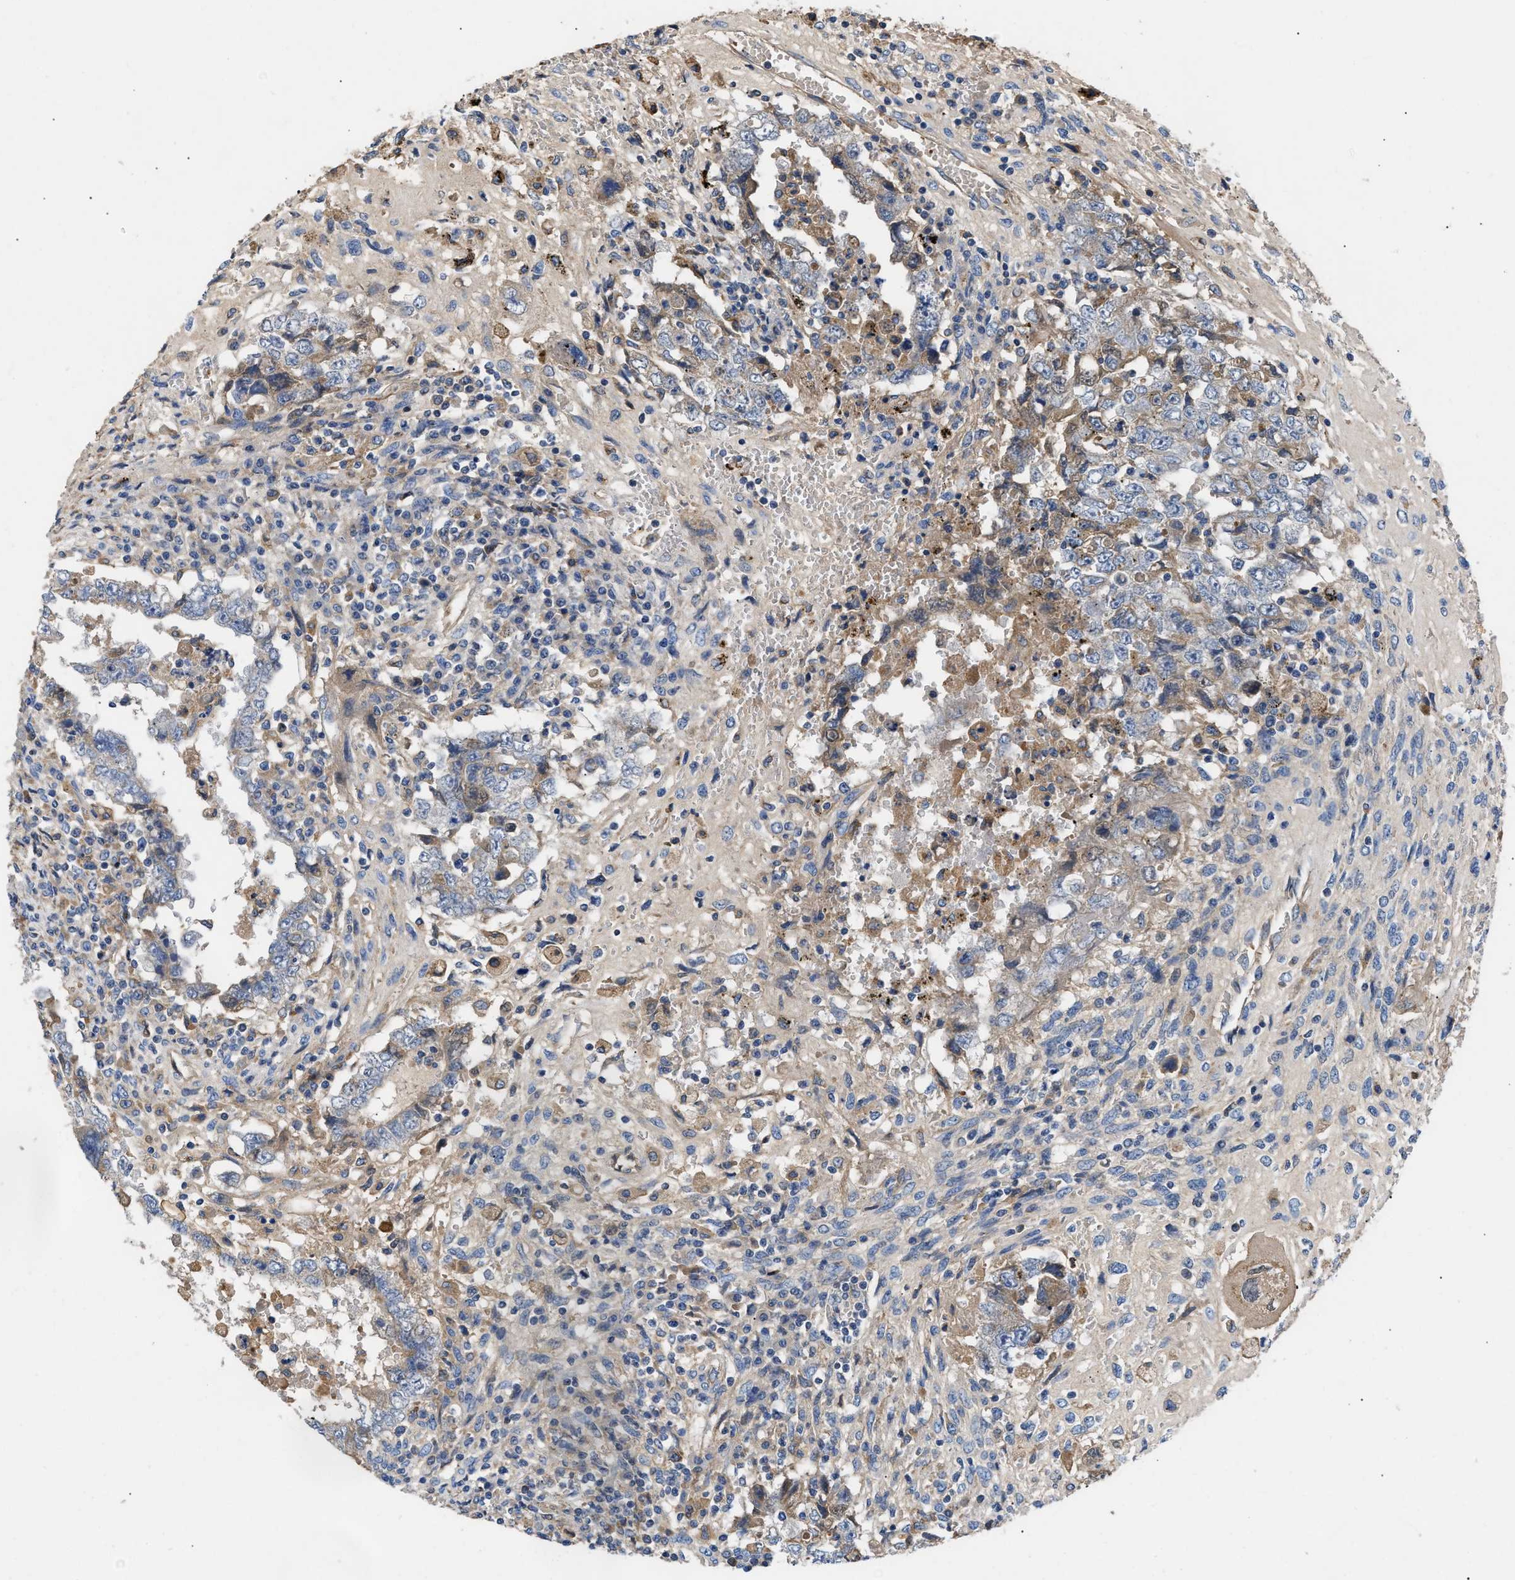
{"staining": {"intensity": "negative", "quantity": "none", "location": "none"}, "tissue": "testis cancer", "cell_type": "Tumor cells", "image_type": "cancer", "snomed": [{"axis": "morphology", "description": "Carcinoma, Embryonal, NOS"}, {"axis": "topography", "description": "Testis"}], "caption": "Testis cancer was stained to show a protein in brown. There is no significant positivity in tumor cells. (Stains: DAB (3,3'-diaminobenzidine) IHC with hematoxylin counter stain, Microscopy: brightfield microscopy at high magnification).", "gene": "CCDC171", "patient": {"sex": "male", "age": 26}}